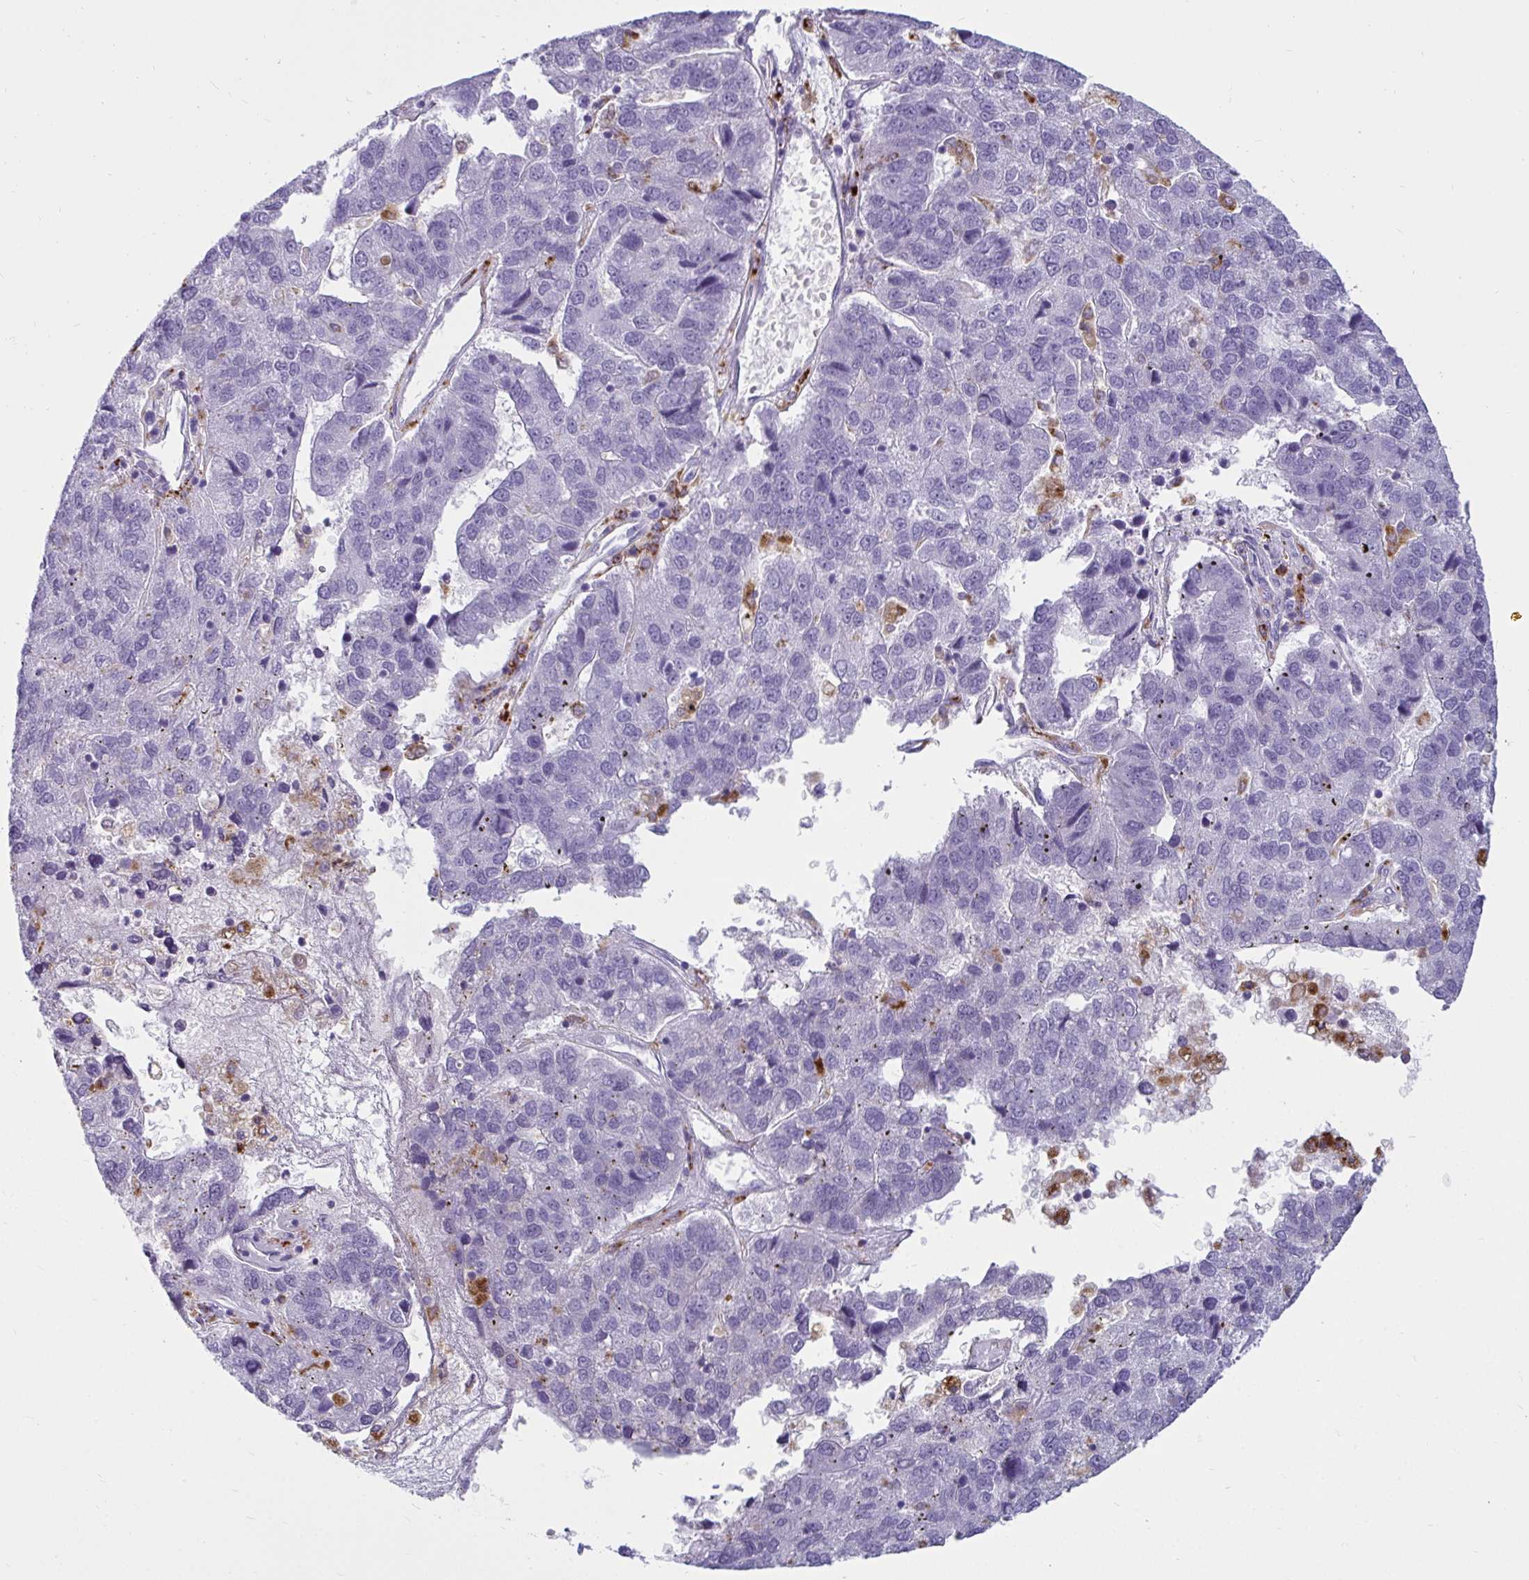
{"staining": {"intensity": "negative", "quantity": "none", "location": "none"}, "tissue": "pancreatic cancer", "cell_type": "Tumor cells", "image_type": "cancer", "snomed": [{"axis": "morphology", "description": "Adenocarcinoma, NOS"}, {"axis": "topography", "description": "Pancreas"}], "caption": "Tumor cells are negative for brown protein staining in pancreatic cancer (adenocarcinoma).", "gene": "CTSZ", "patient": {"sex": "female", "age": 61}}